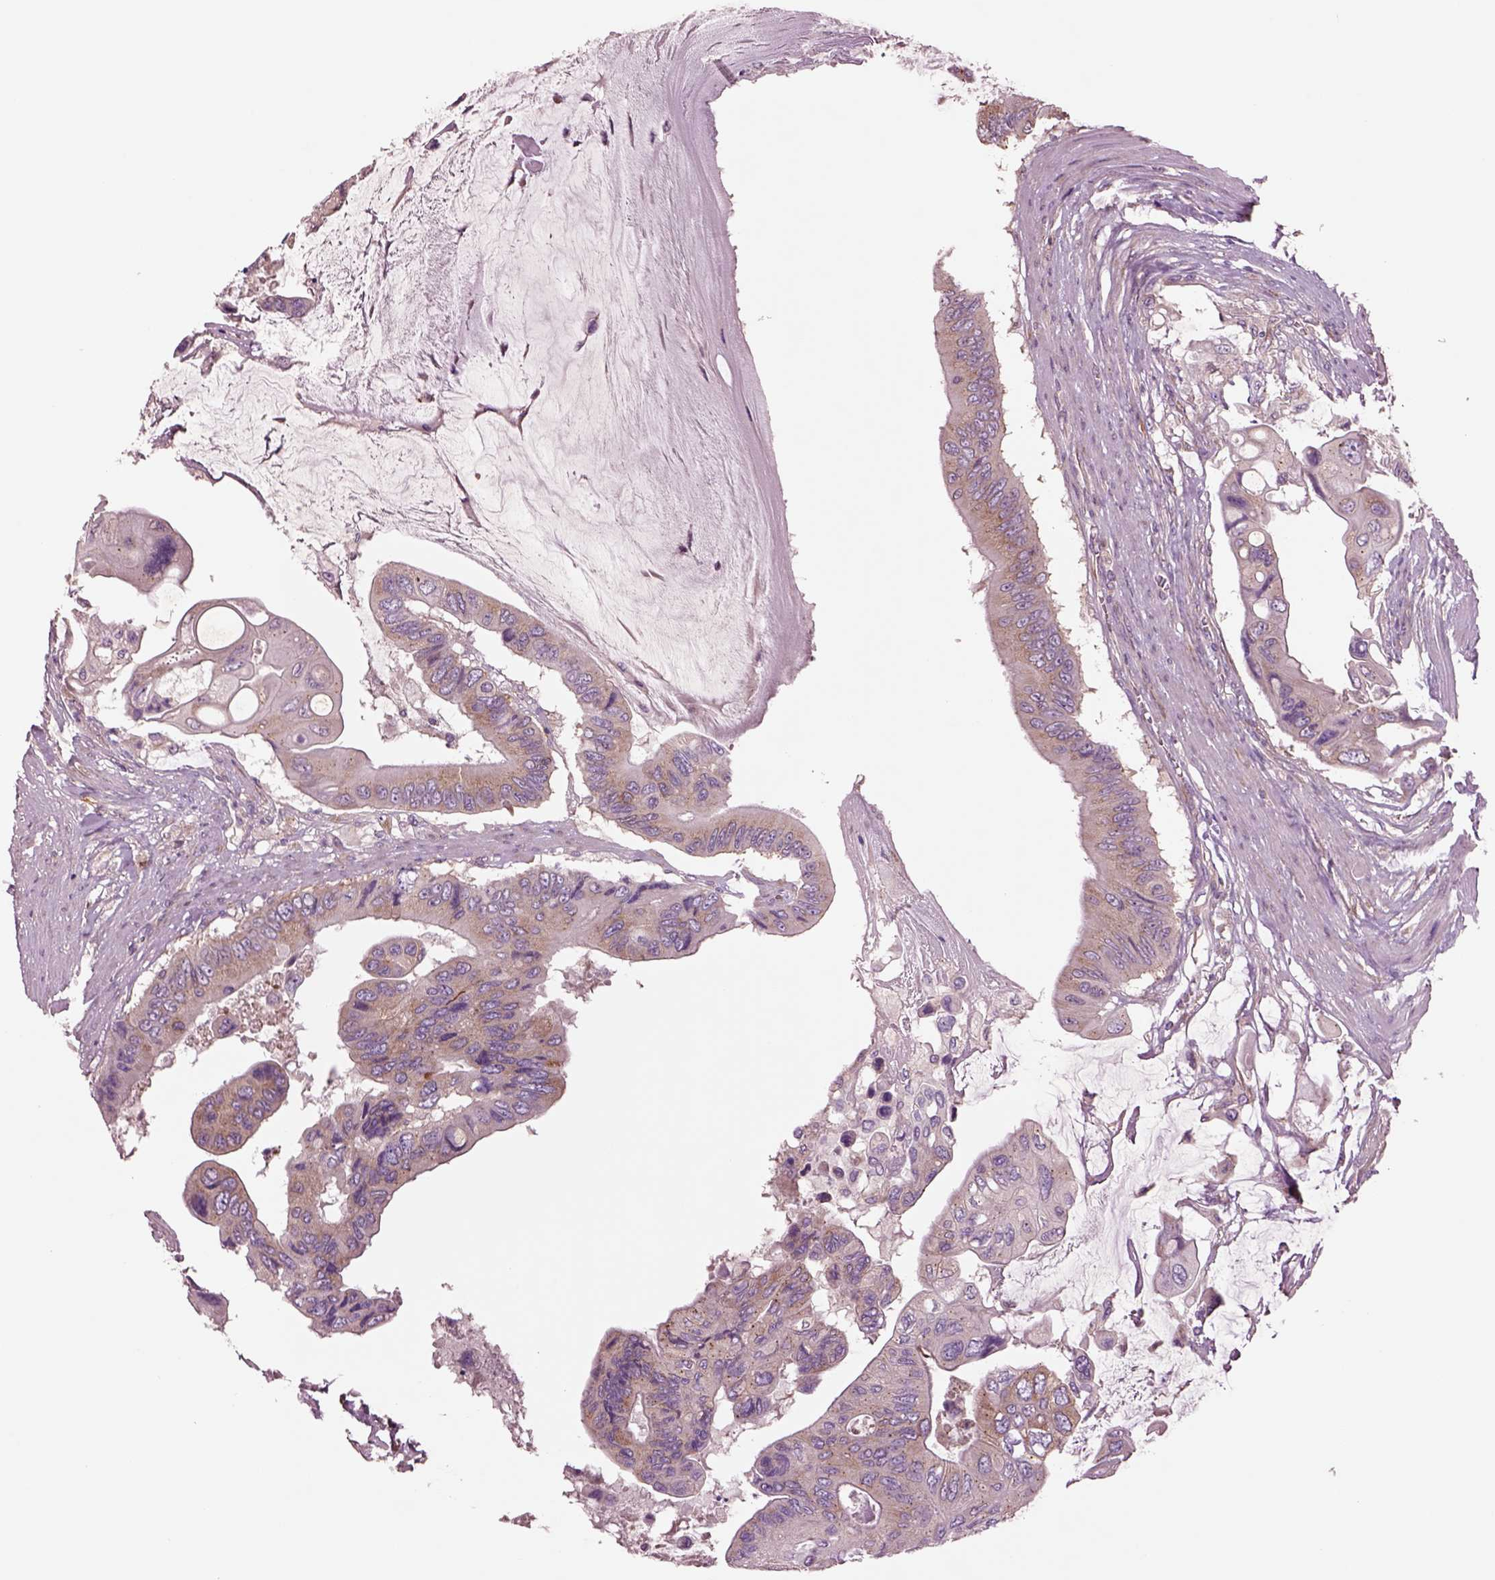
{"staining": {"intensity": "weak", "quantity": ">75%", "location": "cytoplasmic/membranous"}, "tissue": "colorectal cancer", "cell_type": "Tumor cells", "image_type": "cancer", "snomed": [{"axis": "morphology", "description": "Adenocarcinoma, NOS"}, {"axis": "topography", "description": "Rectum"}], "caption": "A low amount of weak cytoplasmic/membranous expression is present in approximately >75% of tumor cells in adenocarcinoma (colorectal) tissue.", "gene": "SEC23A", "patient": {"sex": "male", "age": 63}}